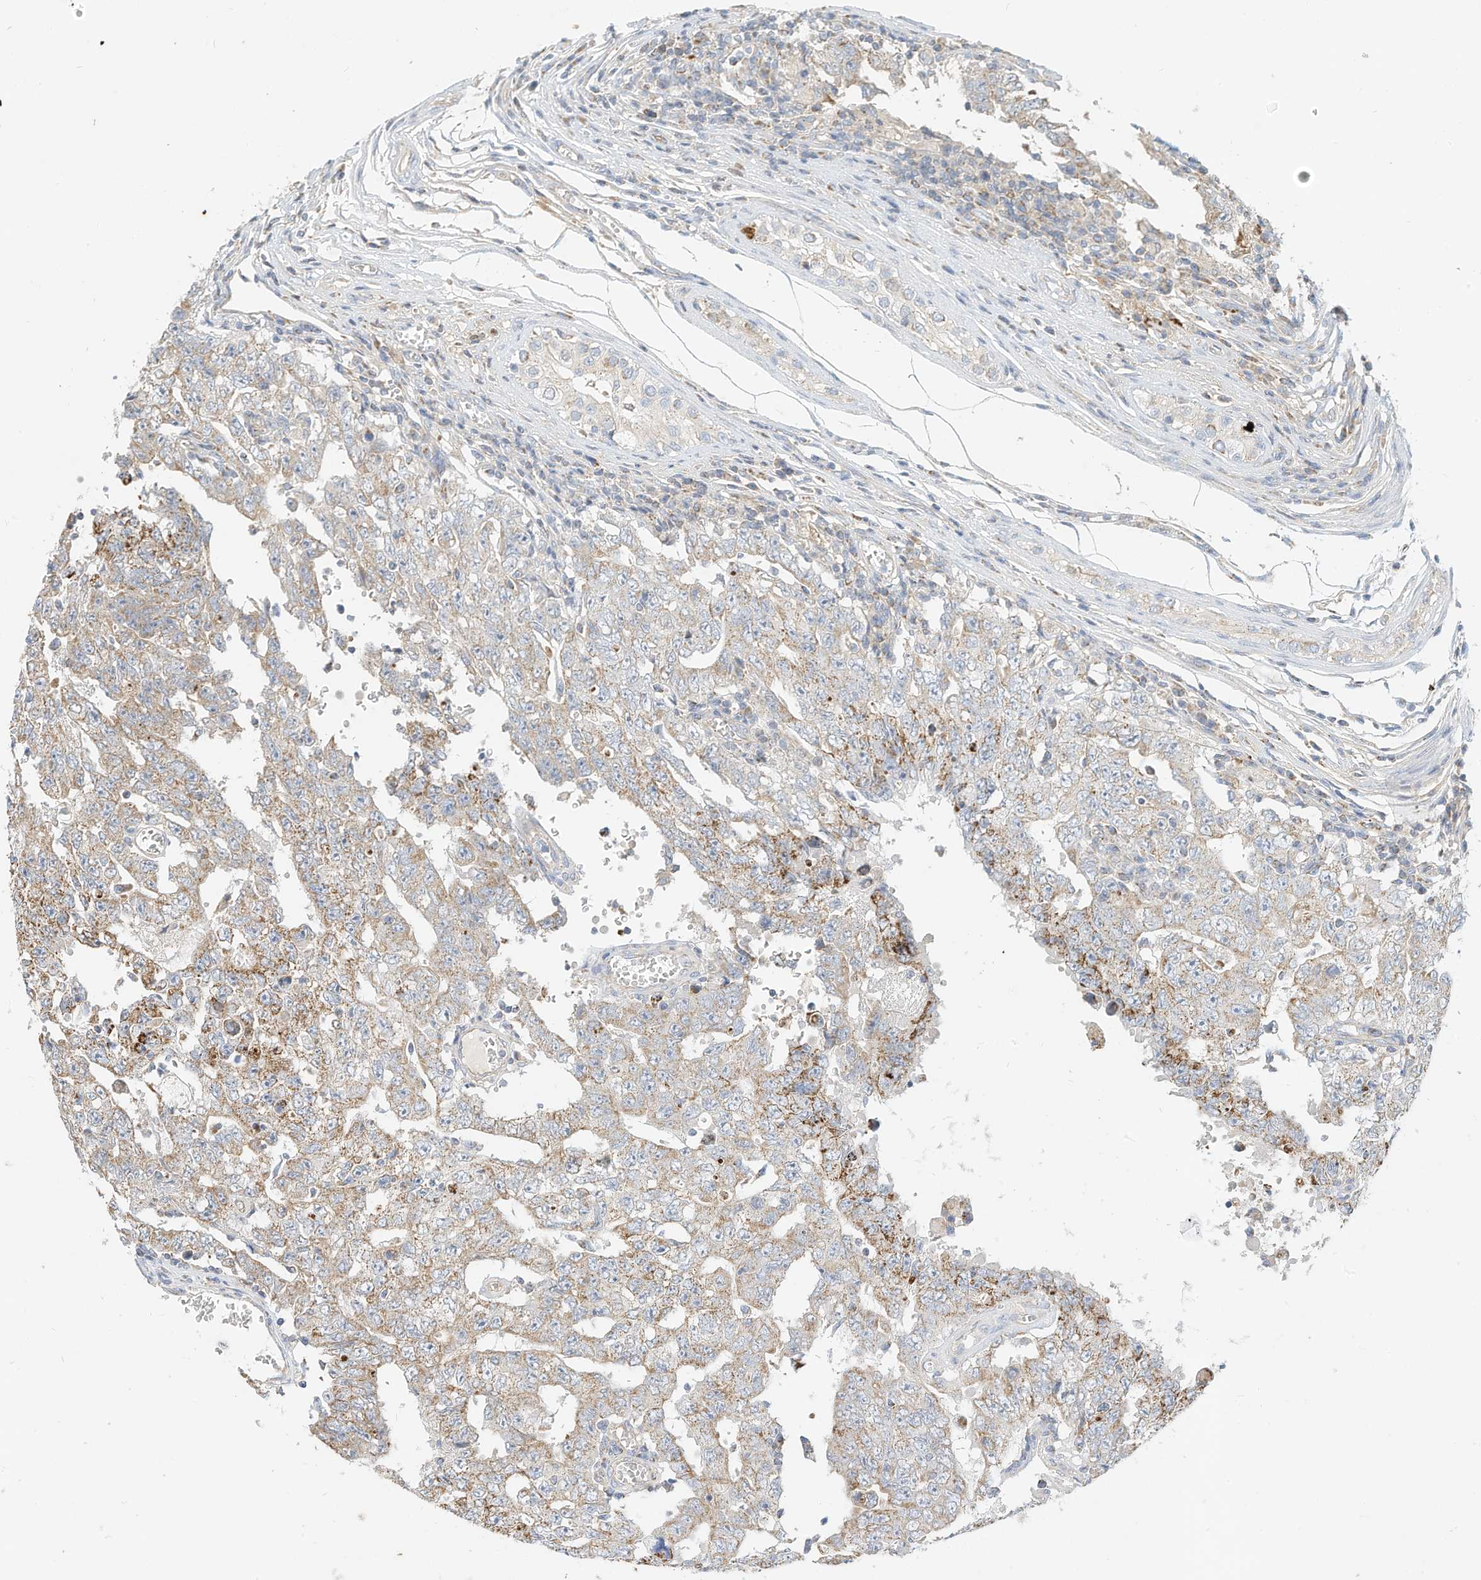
{"staining": {"intensity": "moderate", "quantity": "25%-75%", "location": "cytoplasmic/membranous"}, "tissue": "testis cancer", "cell_type": "Tumor cells", "image_type": "cancer", "snomed": [{"axis": "morphology", "description": "Carcinoma, Embryonal, NOS"}, {"axis": "topography", "description": "Testis"}], "caption": "A brown stain labels moderate cytoplasmic/membranous positivity of a protein in human embryonal carcinoma (testis) tumor cells.", "gene": "RHOH", "patient": {"sex": "male", "age": 26}}